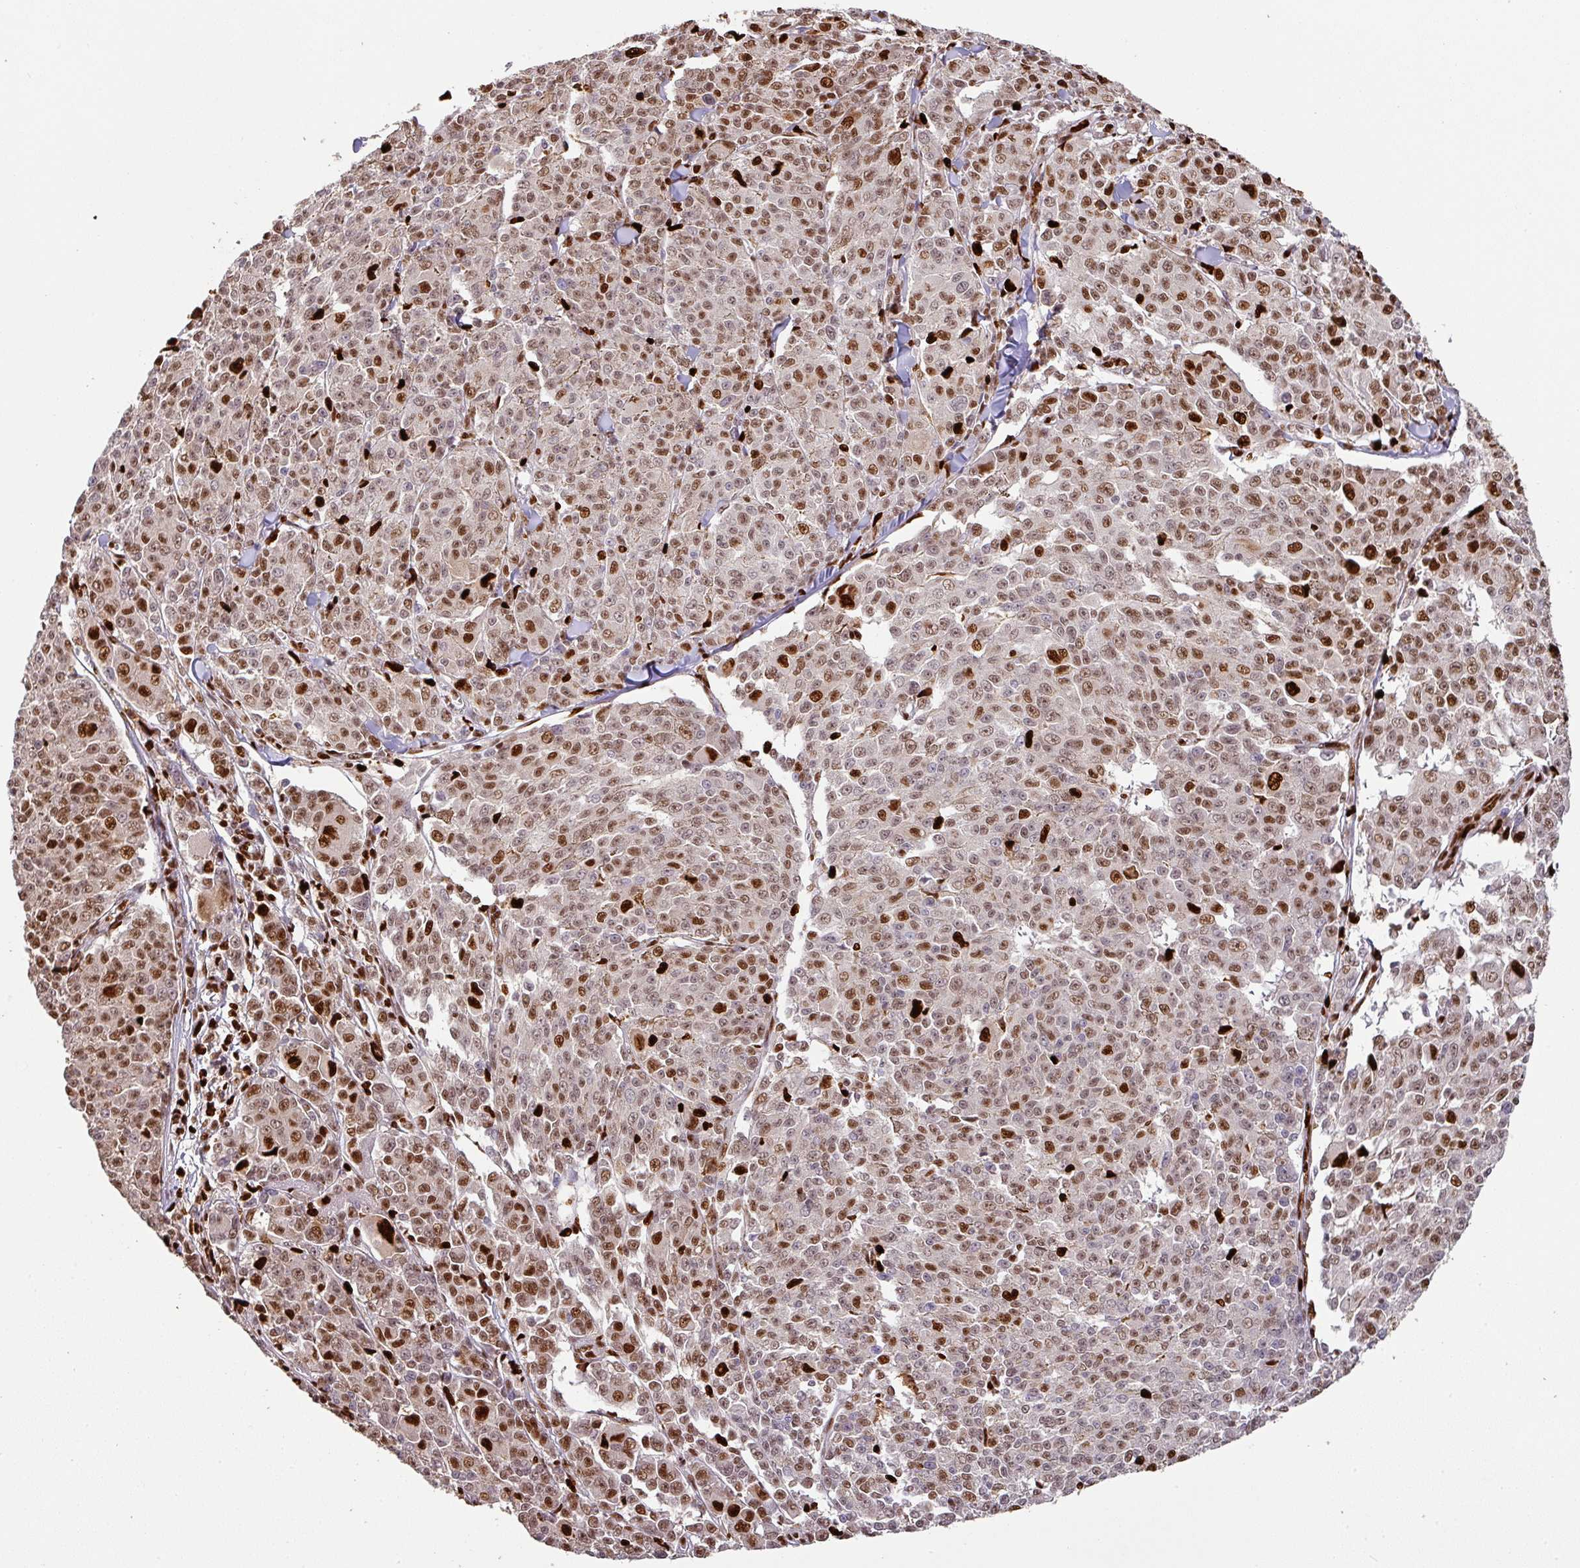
{"staining": {"intensity": "moderate", "quantity": ">75%", "location": "nuclear"}, "tissue": "melanoma", "cell_type": "Tumor cells", "image_type": "cancer", "snomed": [{"axis": "morphology", "description": "Malignant melanoma, NOS"}, {"axis": "topography", "description": "Skin"}], "caption": "An immunohistochemistry micrograph of tumor tissue is shown. Protein staining in brown shows moderate nuclear positivity in malignant melanoma within tumor cells. The staining is performed using DAB brown chromogen to label protein expression. The nuclei are counter-stained blue using hematoxylin.", "gene": "SAMHD1", "patient": {"sex": "female", "age": 52}}